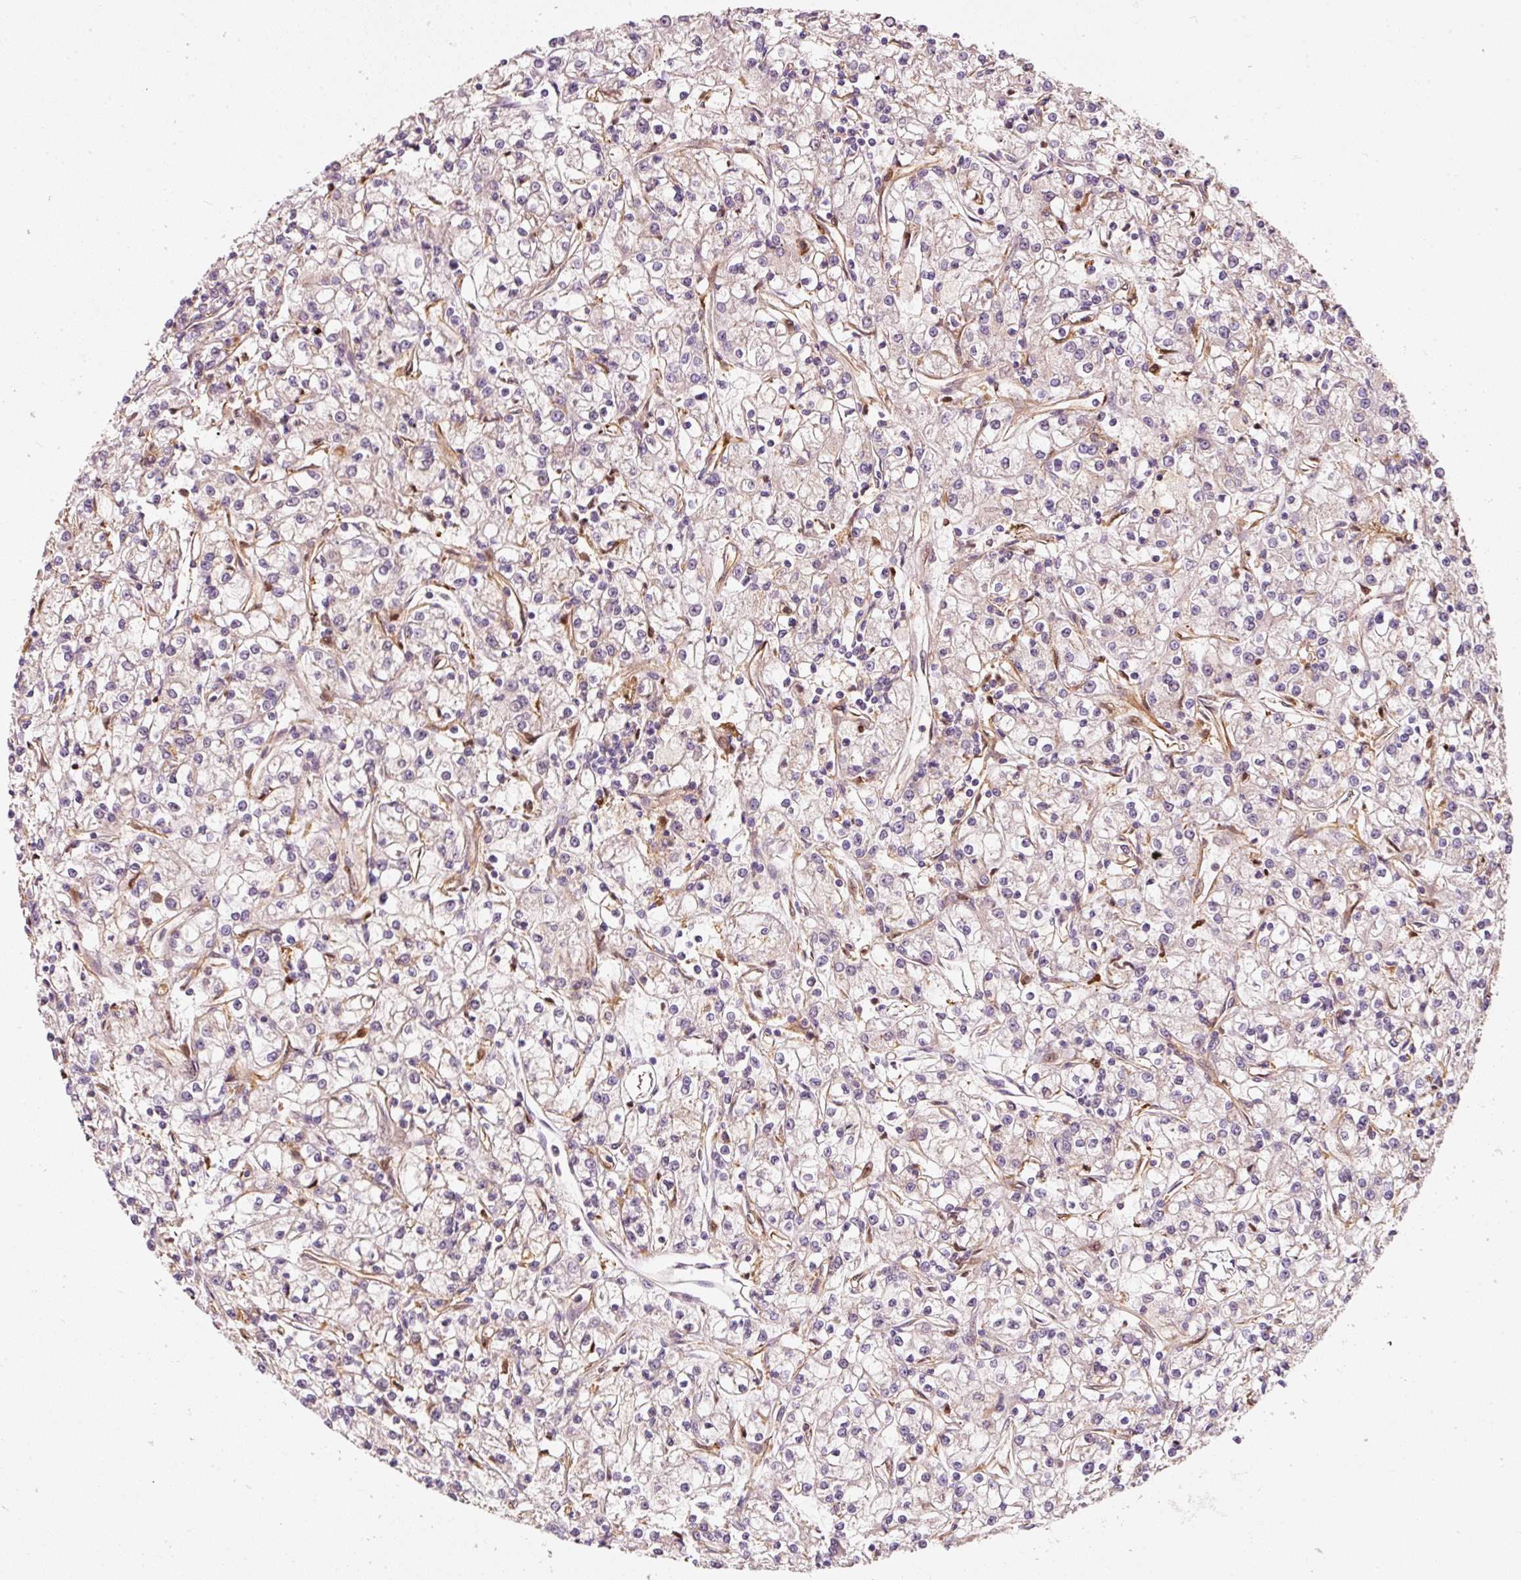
{"staining": {"intensity": "negative", "quantity": "none", "location": "none"}, "tissue": "renal cancer", "cell_type": "Tumor cells", "image_type": "cancer", "snomed": [{"axis": "morphology", "description": "Adenocarcinoma, NOS"}, {"axis": "topography", "description": "Kidney"}], "caption": "IHC micrograph of human renal cancer stained for a protein (brown), which shows no staining in tumor cells. The staining was performed using DAB to visualize the protein expression in brown, while the nuclei were stained in blue with hematoxylin (Magnification: 20x).", "gene": "IQGAP2", "patient": {"sex": "female", "age": 59}}